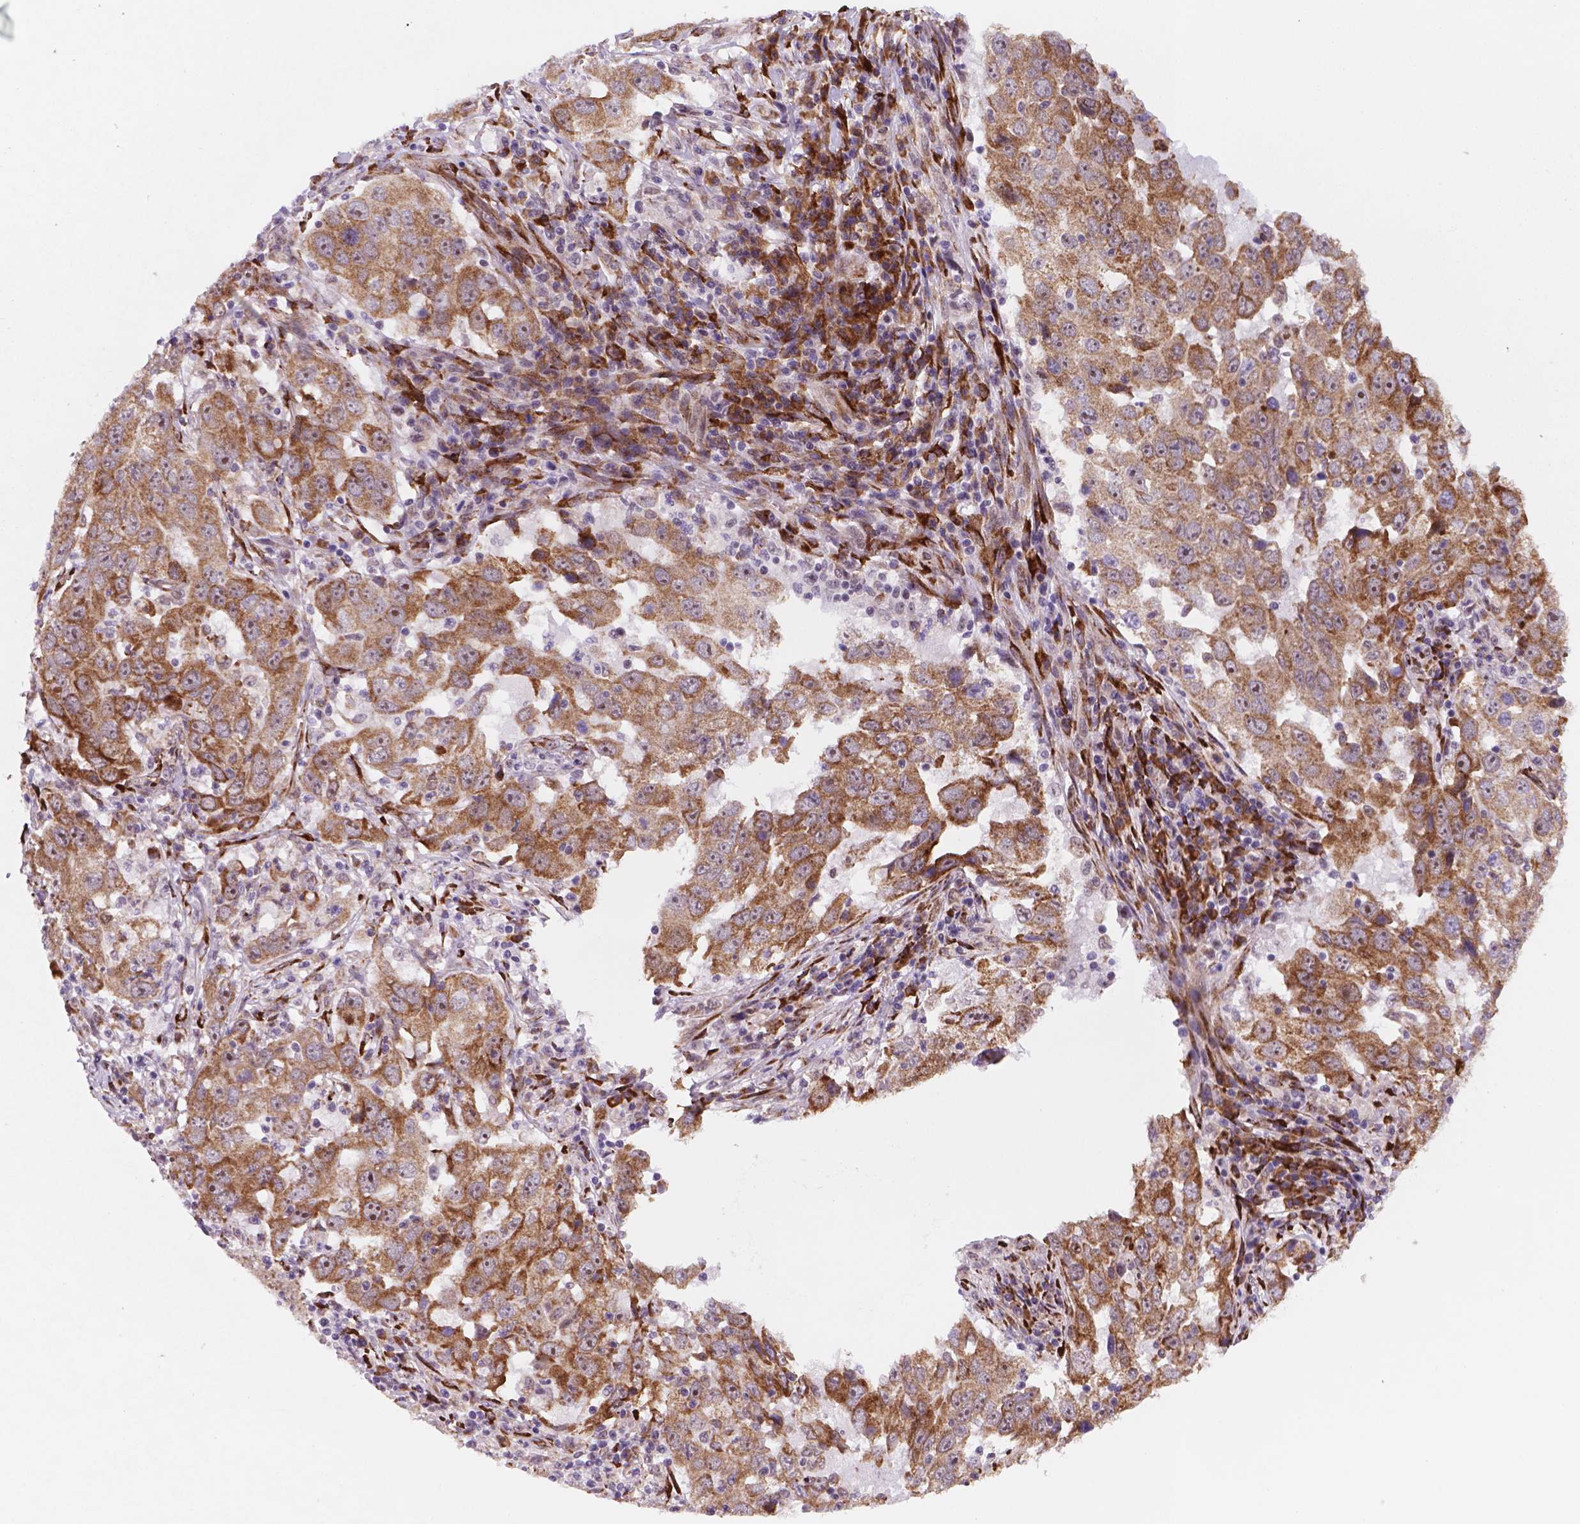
{"staining": {"intensity": "moderate", "quantity": ">75%", "location": "cytoplasmic/membranous,nuclear"}, "tissue": "lung cancer", "cell_type": "Tumor cells", "image_type": "cancer", "snomed": [{"axis": "morphology", "description": "Adenocarcinoma, NOS"}, {"axis": "topography", "description": "Lung"}], "caption": "Adenocarcinoma (lung) was stained to show a protein in brown. There is medium levels of moderate cytoplasmic/membranous and nuclear staining in approximately >75% of tumor cells.", "gene": "FNIP1", "patient": {"sex": "male", "age": 73}}